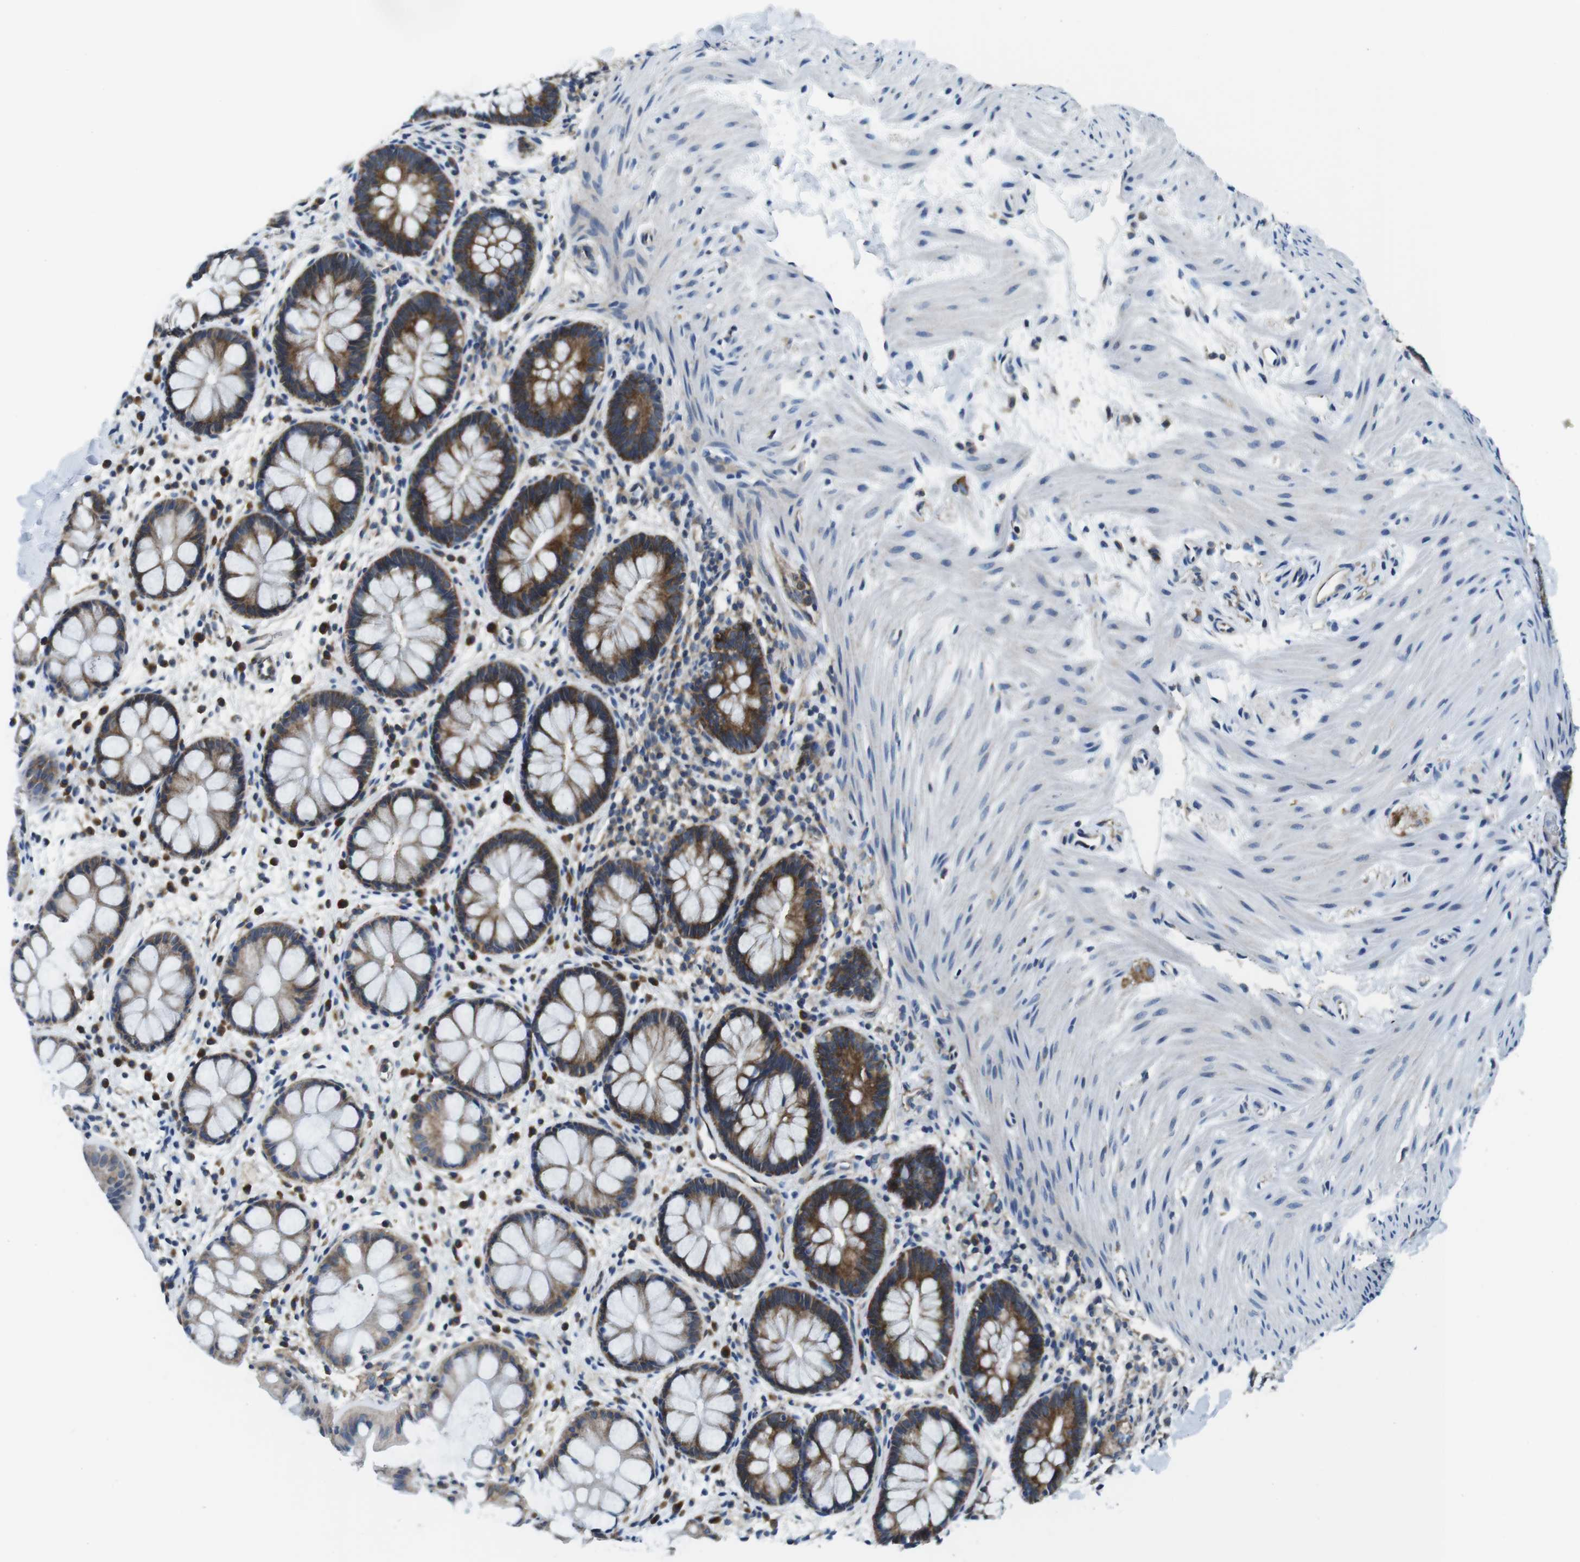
{"staining": {"intensity": "strong", "quantity": ">75%", "location": "cytoplasmic/membranous"}, "tissue": "rectum", "cell_type": "Glandular cells", "image_type": "normal", "snomed": [{"axis": "morphology", "description": "Normal tissue, NOS"}, {"axis": "topography", "description": "Rectum"}], "caption": "Protein analysis of unremarkable rectum displays strong cytoplasmic/membranous staining in approximately >75% of glandular cells. Using DAB (brown) and hematoxylin (blue) stains, captured at high magnification using brightfield microscopy.", "gene": "EIF2B5", "patient": {"sex": "female", "age": 24}}